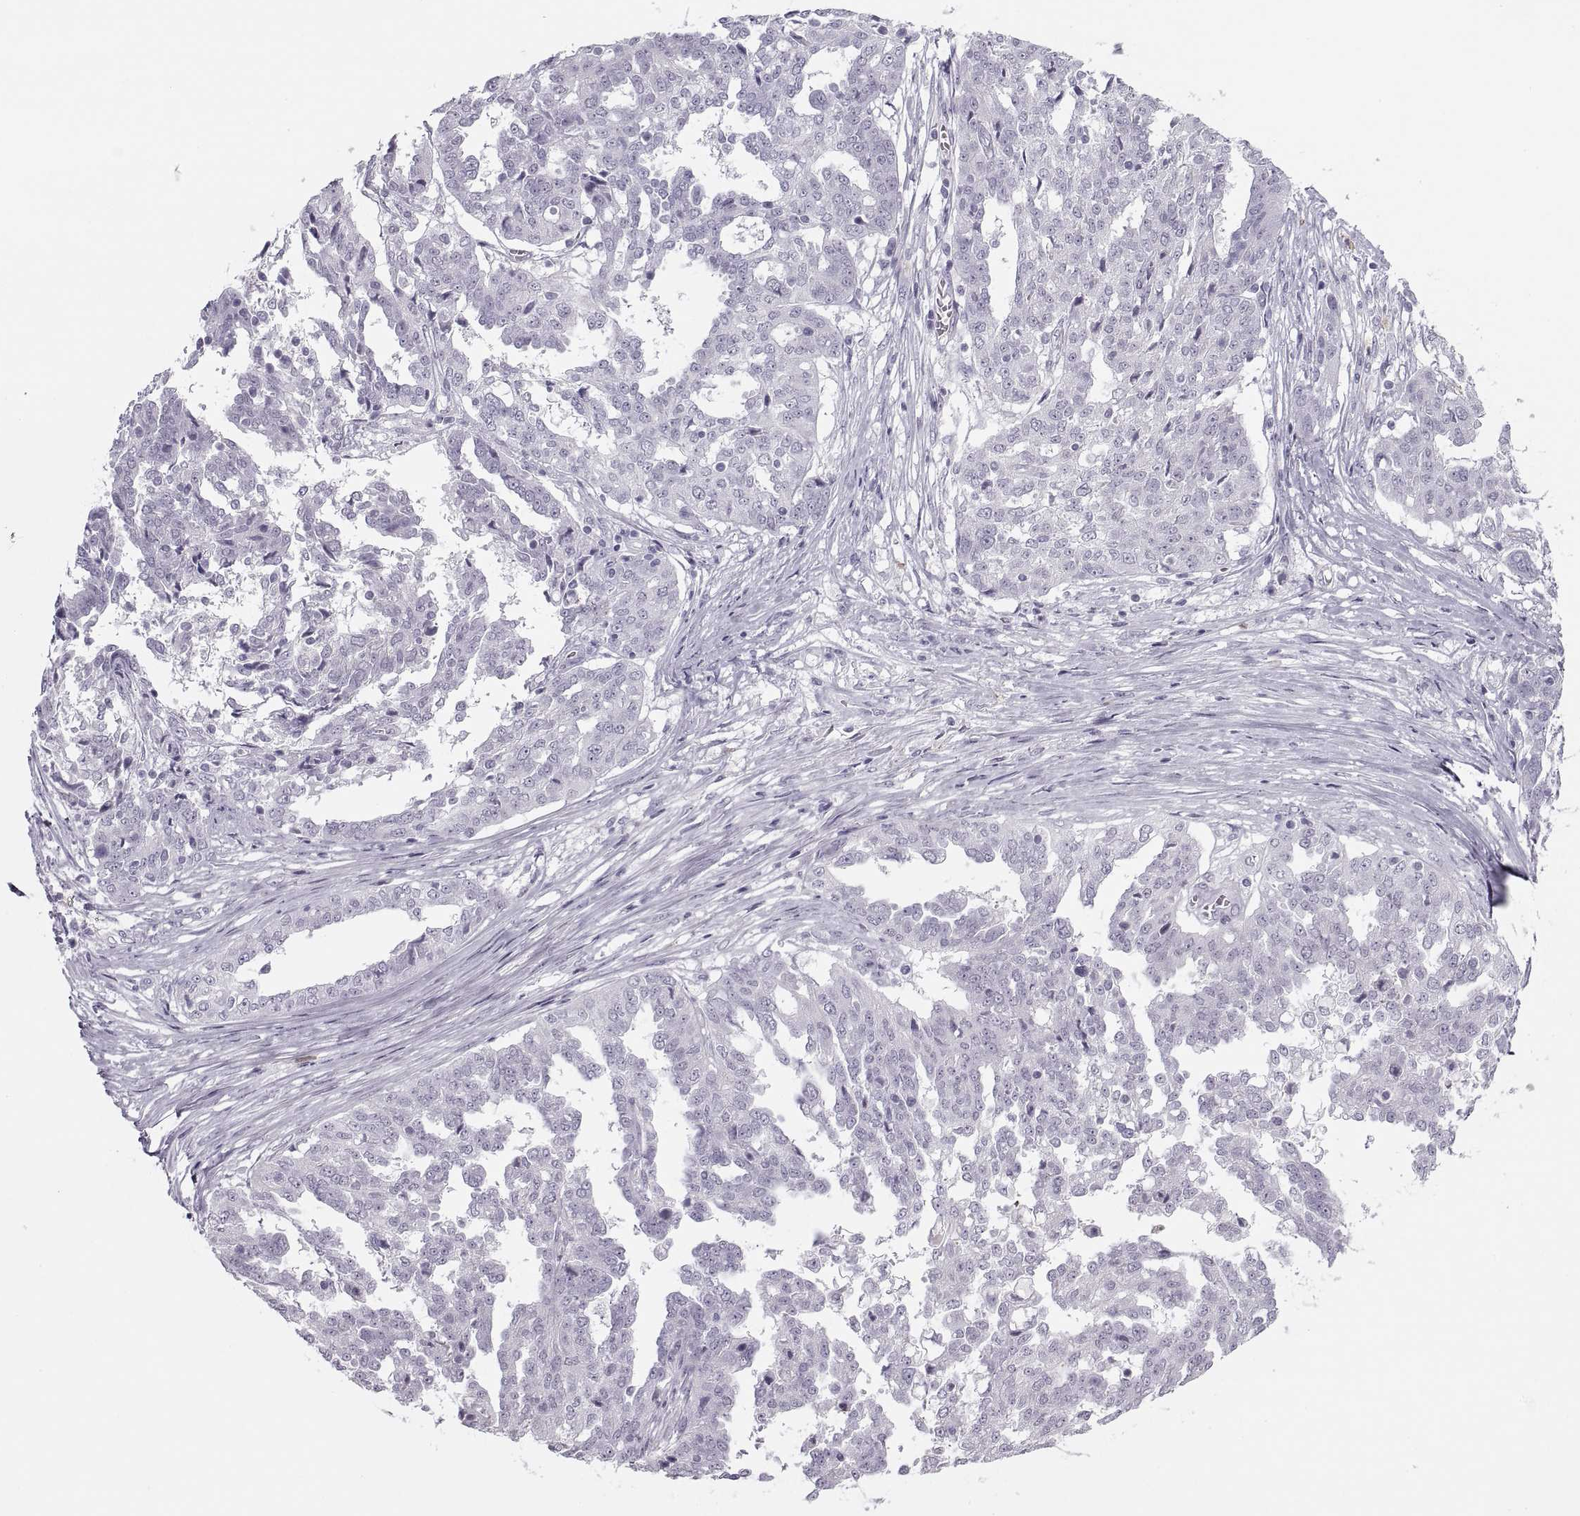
{"staining": {"intensity": "negative", "quantity": "none", "location": "none"}, "tissue": "ovarian cancer", "cell_type": "Tumor cells", "image_type": "cancer", "snomed": [{"axis": "morphology", "description": "Cystadenocarcinoma, serous, NOS"}, {"axis": "topography", "description": "Ovary"}], "caption": "High power microscopy photomicrograph of an immunohistochemistry histopathology image of ovarian cancer (serous cystadenocarcinoma), revealing no significant staining in tumor cells. The staining is performed using DAB brown chromogen with nuclei counter-stained in using hematoxylin.", "gene": "C3orf22", "patient": {"sex": "female", "age": 67}}